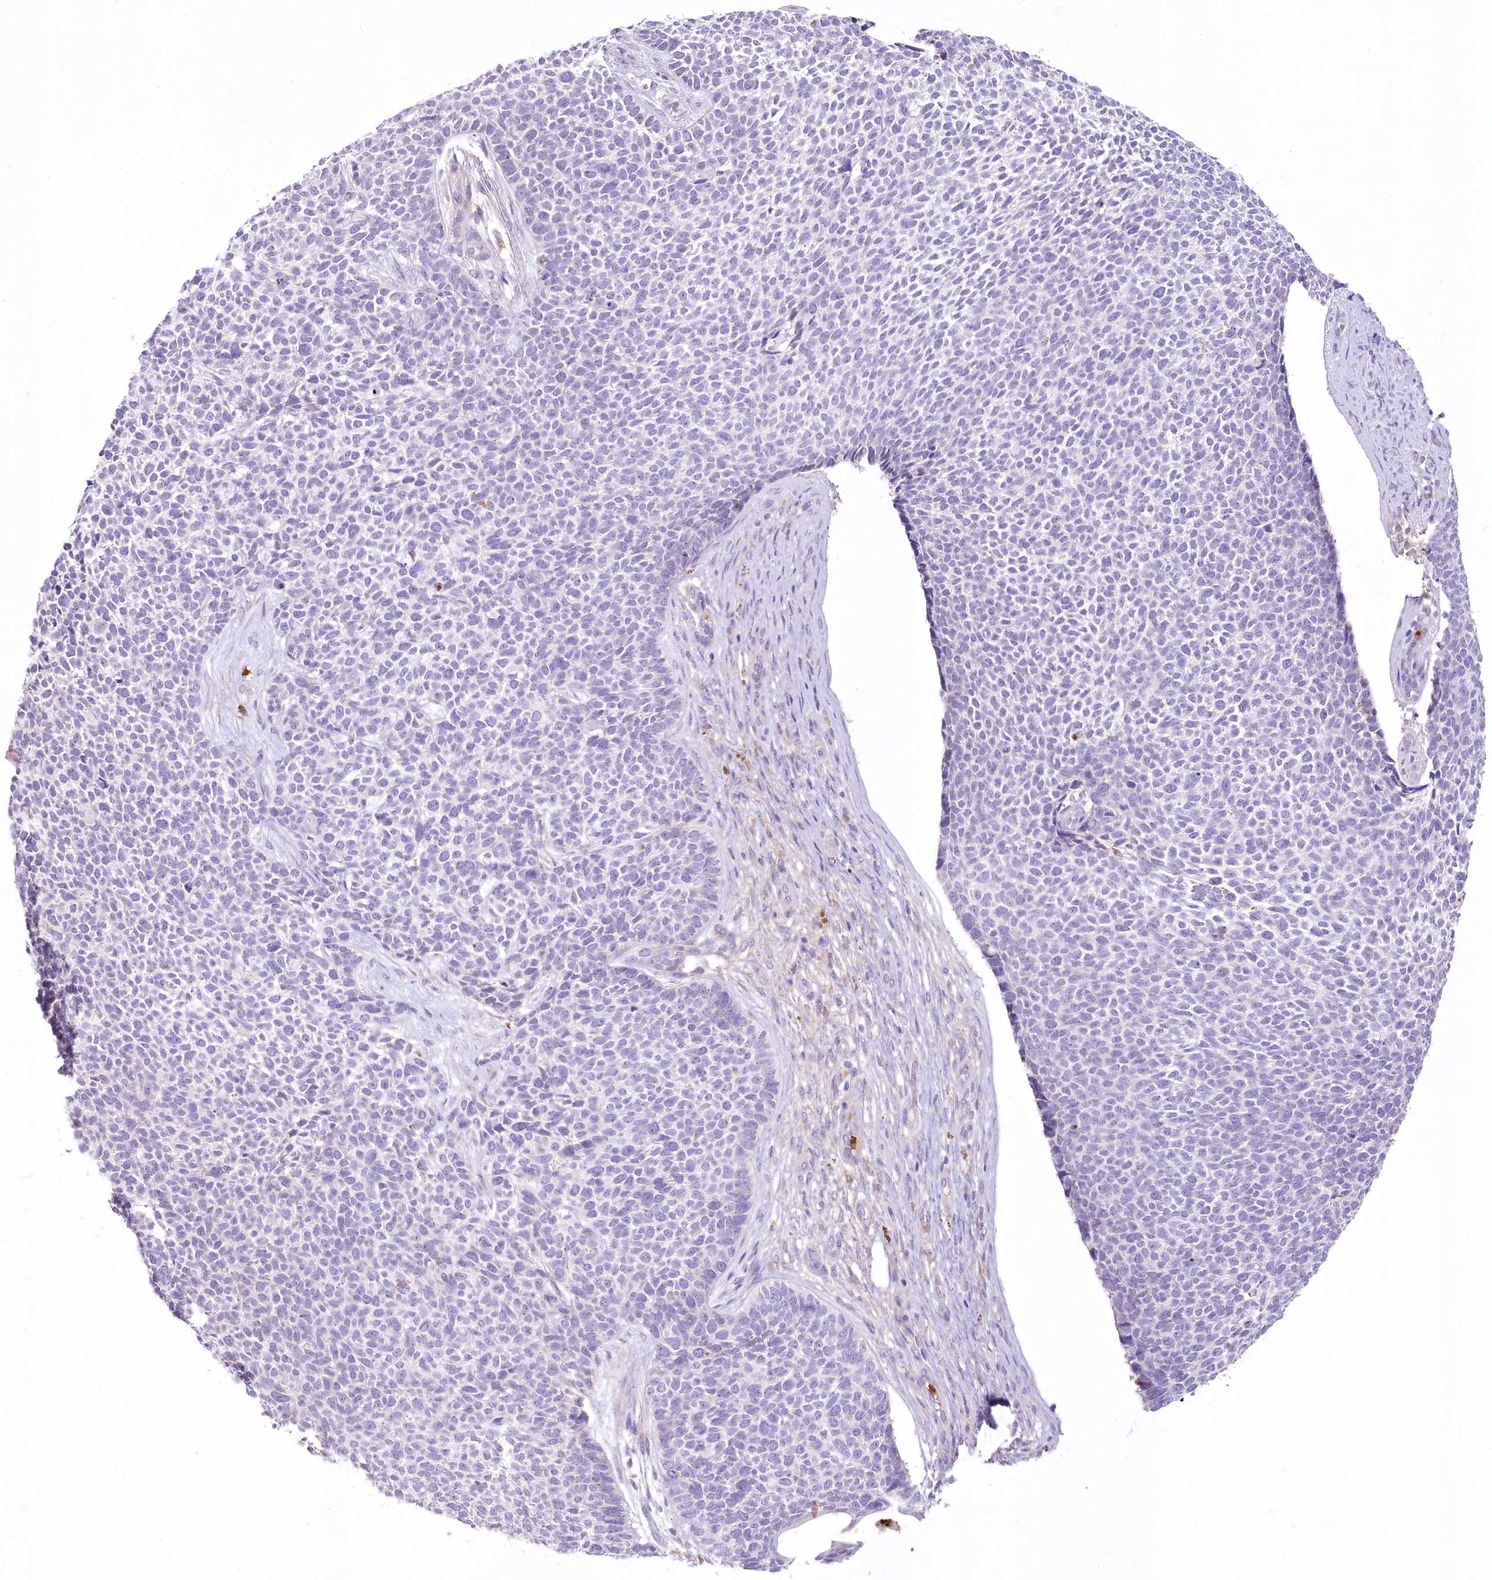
{"staining": {"intensity": "negative", "quantity": "none", "location": "none"}, "tissue": "skin cancer", "cell_type": "Tumor cells", "image_type": "cancer", "snomed": [{"axis": "morphology", "description": "Basal cell carcinoma"}, {"axis": "topography", "description": "Skin"}], "caption": "DAB immunohistochemical staining of basal cell carcinoma (skin) reveals no significant positivity in tumor cells.", "gene": "DPYD", "patient": {"sex": "female", "age": 84}}